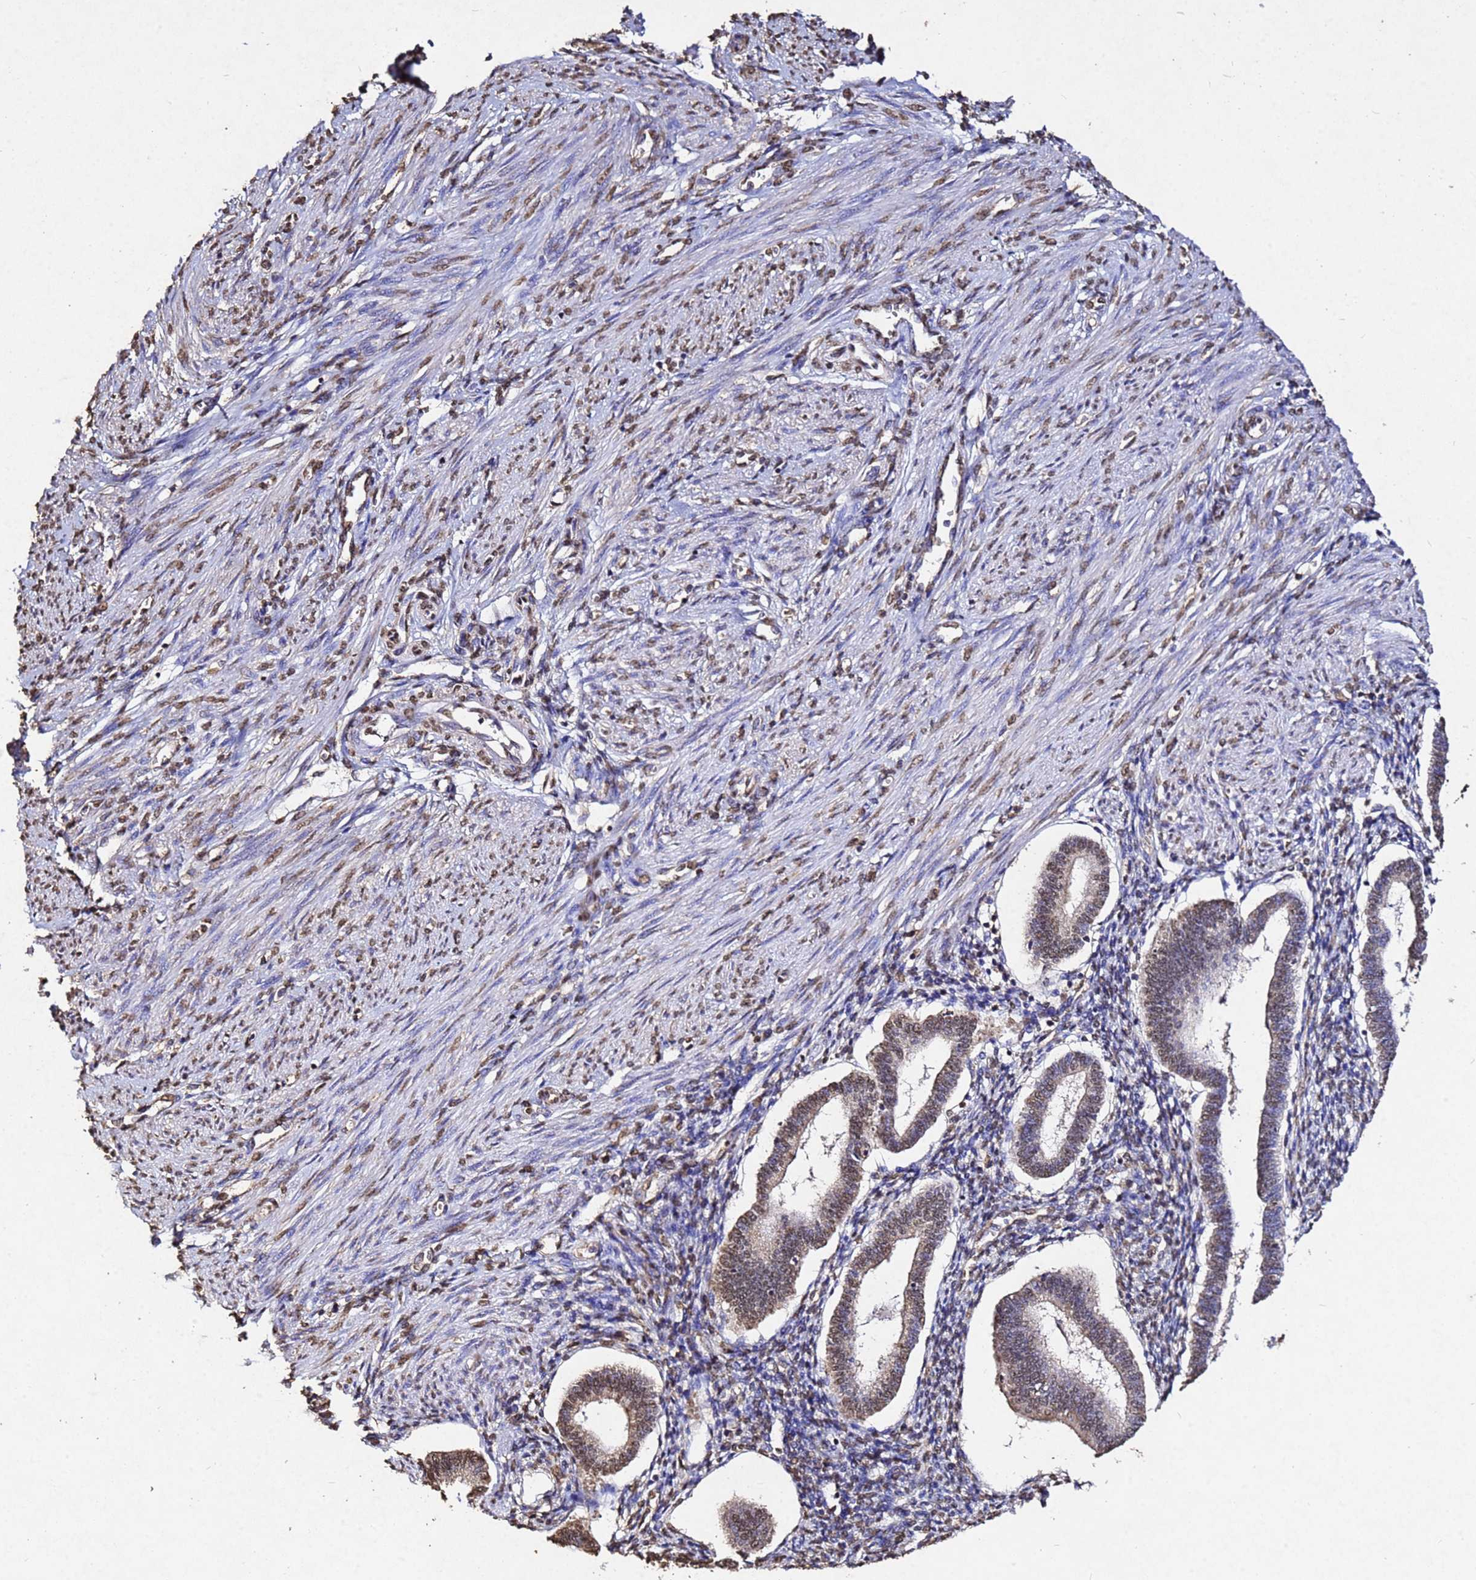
{"staining": {"intensity": "moderate", "quantity": "25%-75%", "location": "nuclear"}, "tissue": "endometrium", "cell_type": "Cells in endometrial stroma", "image_type": "normal", "snomed": [{"axis": "morphology", "description": "Normal tissue, NOS"}, {"axis": "topography", "description": "Endometrium"}], "caption": "An image of endometrium stained for a protein displays moderate nuclear brown staining in cells in endometrial stroma. (Stains: DAB (3,3'-diaminobenzidine) in brown, nuclei in blue, Microscopy: brightfield microscopy at high magnification).", "gene": "MYOCD", "patient": {"sex": "female", "age": 24}}